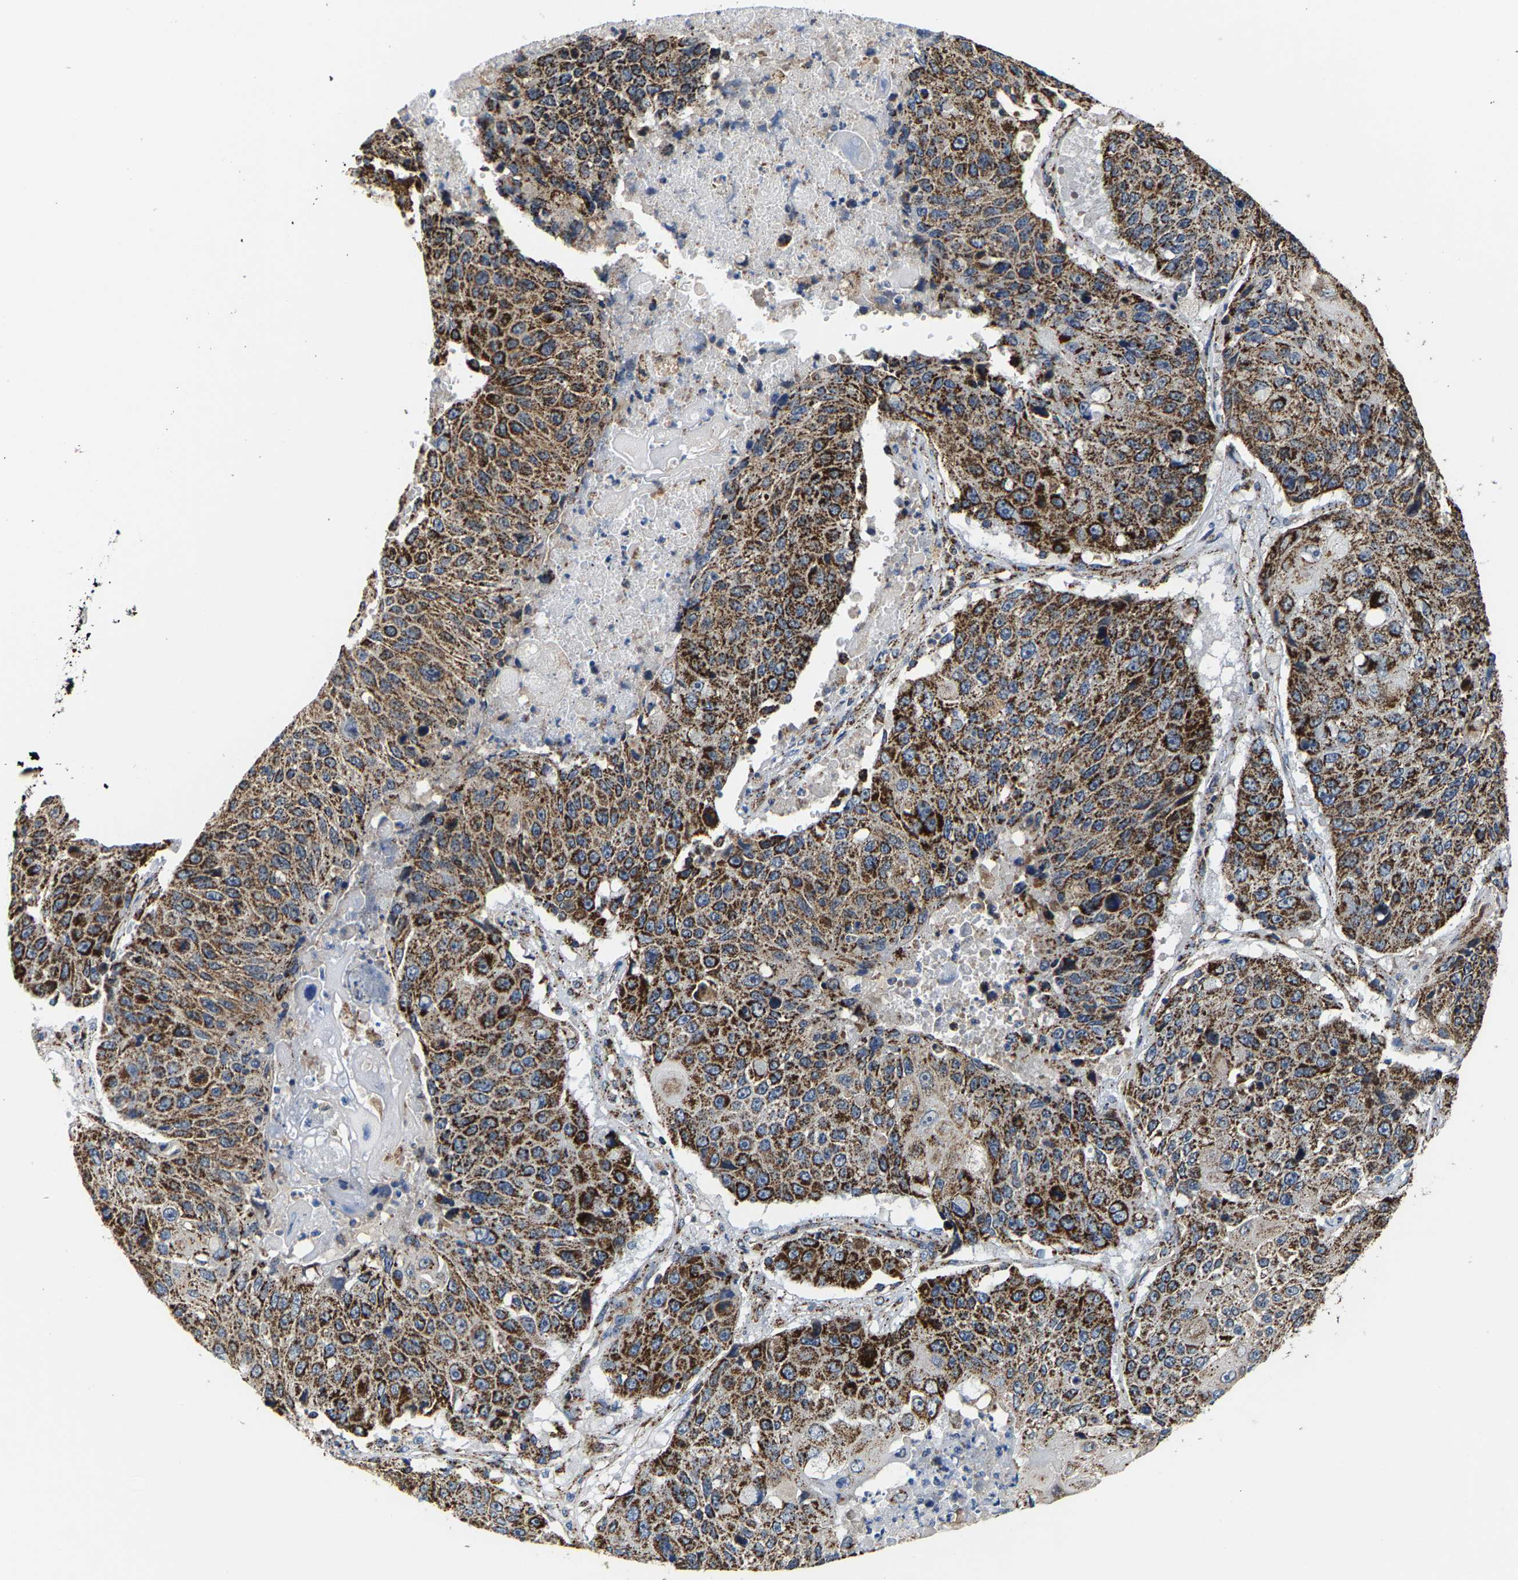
{"staining": {"intensity": "strong", "quantity": ">75%", "location": "cytoplasmic/membranous"}, "tissue": "lung cancer", "cell_type": "Tumor cells", "image_type": "cancer", "snomed": [{"axis": "morphology", "description": "Squamous cell carcinoma, NOS"}, {"axis": "topography", "description": "Lung"}], "caption": "Lung cancer tissue displays strong cytoplasmic/membranous staining in about >75% of tumor cells, visualized by immunohistochemistry.", "gene": "SHMT2", "patient": {"sex": "male", "age": 61}}